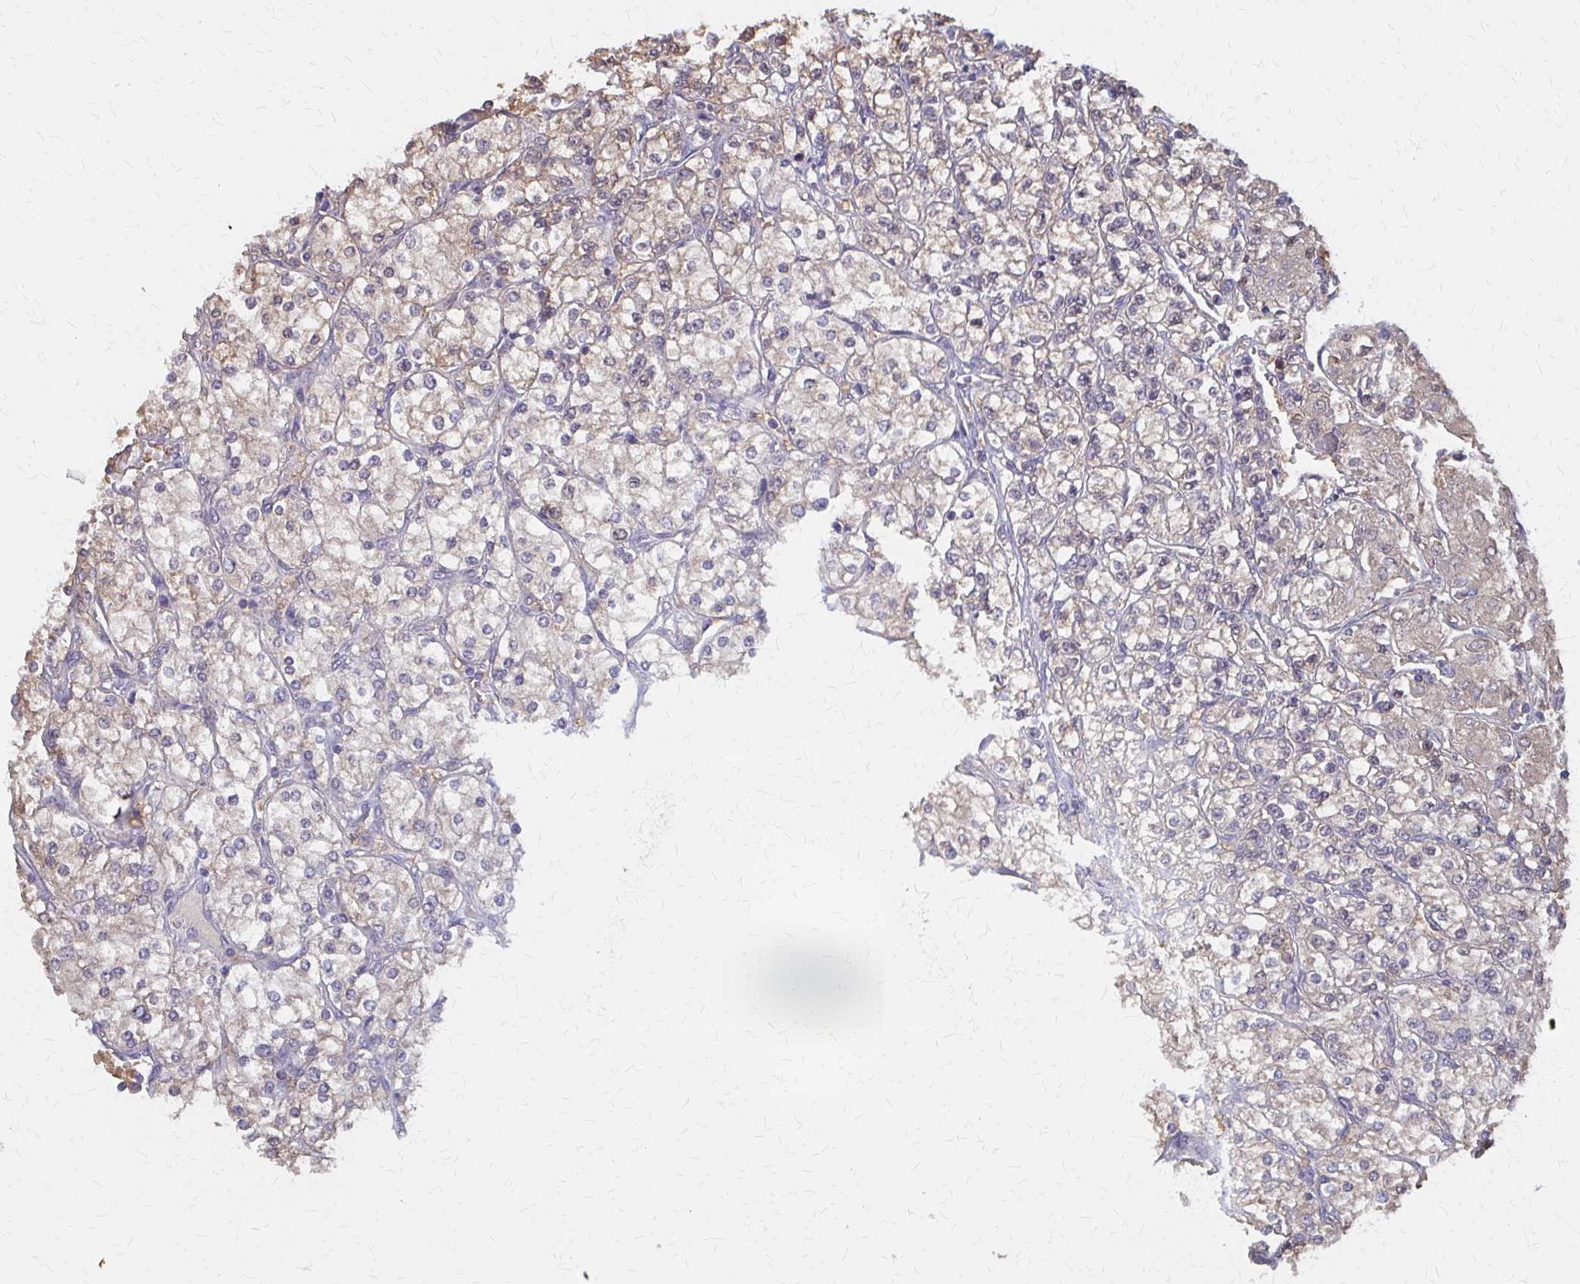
{"staining": {"intensity": "weak", "quantity": "<25%", "location": "cytoplasmic/membranous"}, "tissue": "renal cancer", "cell_type": "Tumor cells", "image_type": "cancer", "snomed": [{"axis": "morphology", "description": "Adenocarcinoma, NOS"}, {"axis": "topography", "description": "Kidney"}], "caption": "High power microscopy histopathology image of an immunohistochemistry (IHC) image of renal cancer, revealing no significant staining in tumor cells.", "gene": "IFI44L", "patient": {"sex": "male", "age": 80}}